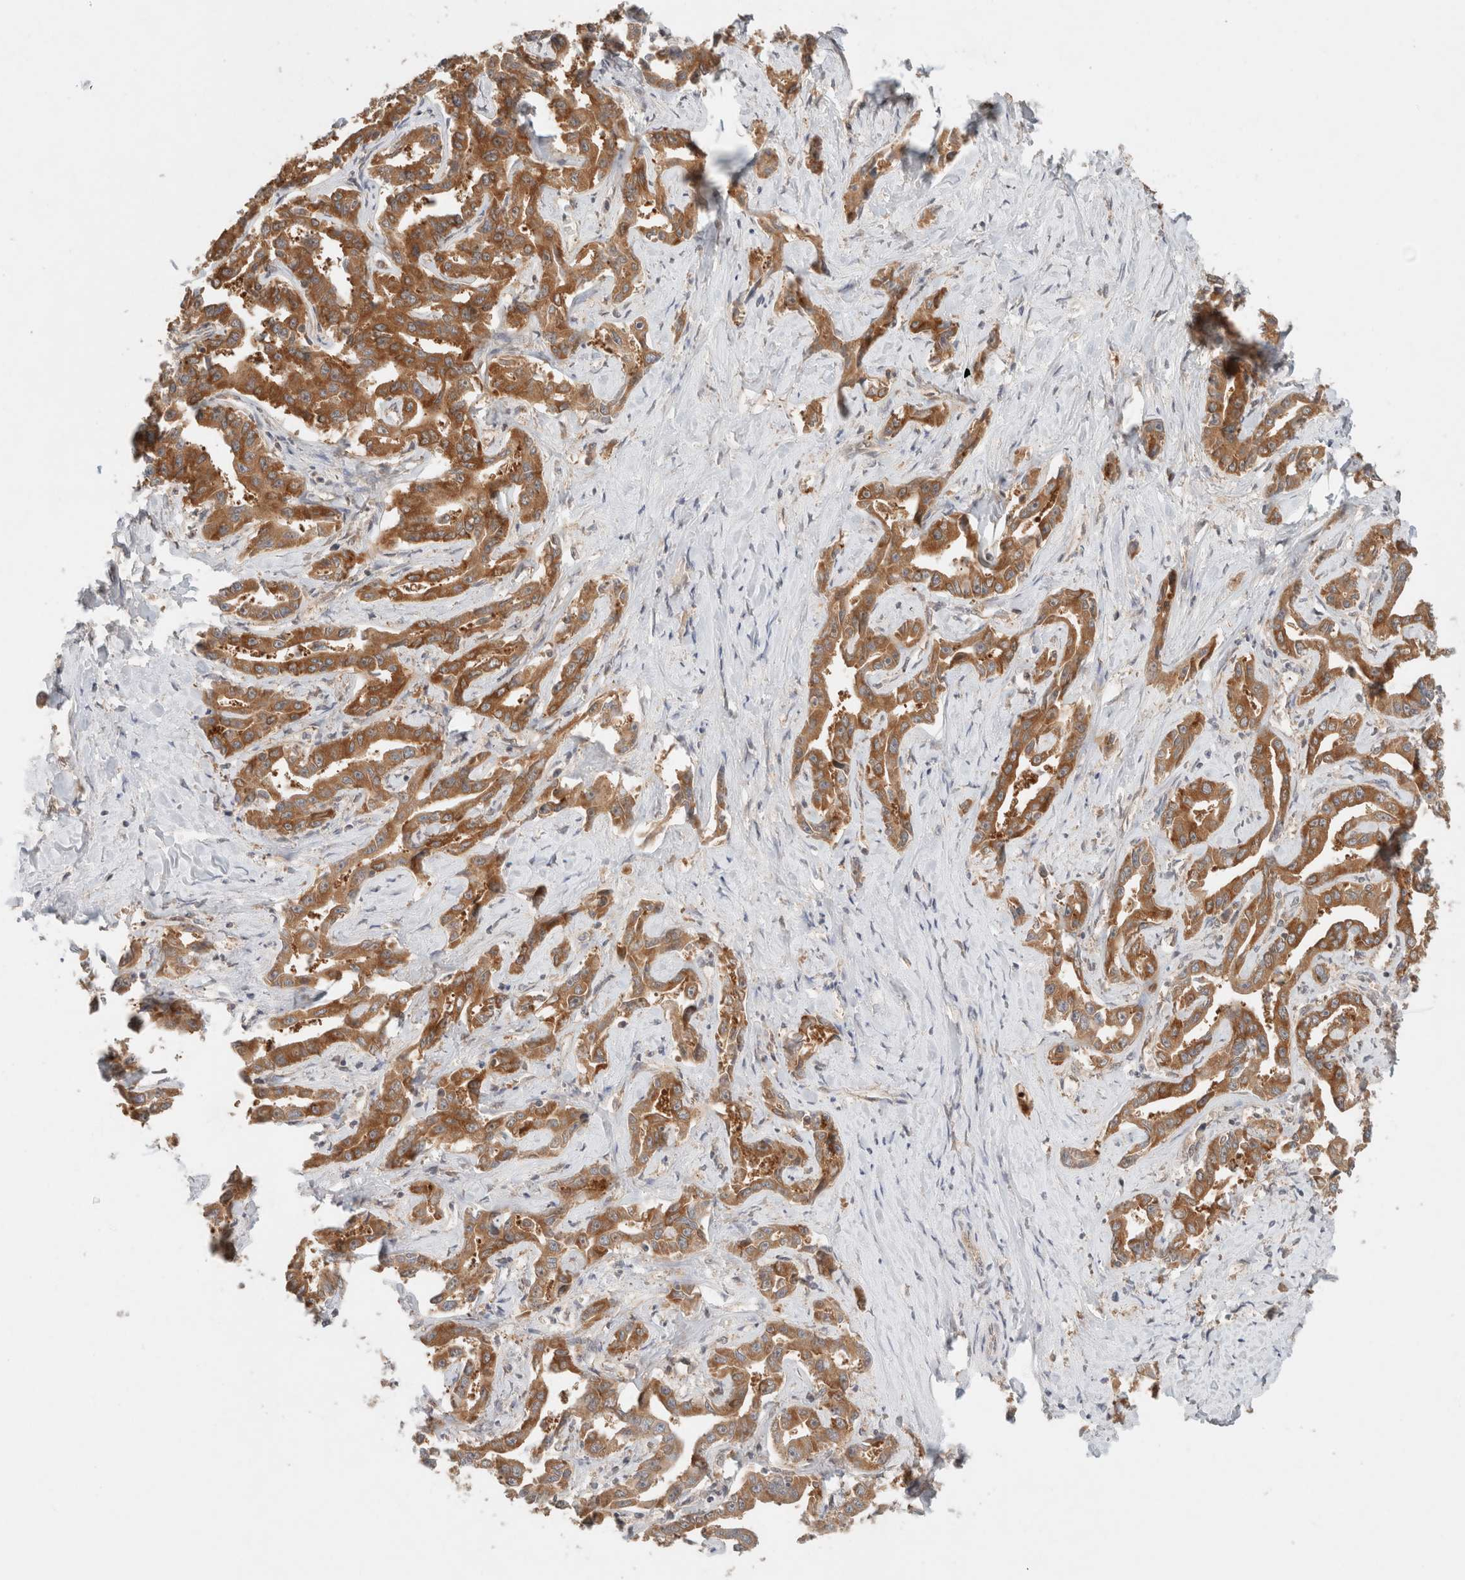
{"staining": {"intensity": "moderate", "quantity": ">75%", "location": "cytoplasmic/membranous"}, "tissue": "liver cancer", "cell_type": "Tumor cells", "image_type": "cancer", "snomed": [{"axis": "morphology", "description": "Cholangiocarcinoma"}, {"axis": "topography", "description": "Liver"}], "caption": "Liver cancer (cholangiocarcinoma) stained for a protein (brown) demonstrates moderate cytoplasmic/membranous positive positivity in about >75% of tumor cells.", "gene": "ARFGEF2", "patient": {"sex": "male", "age": 59}}